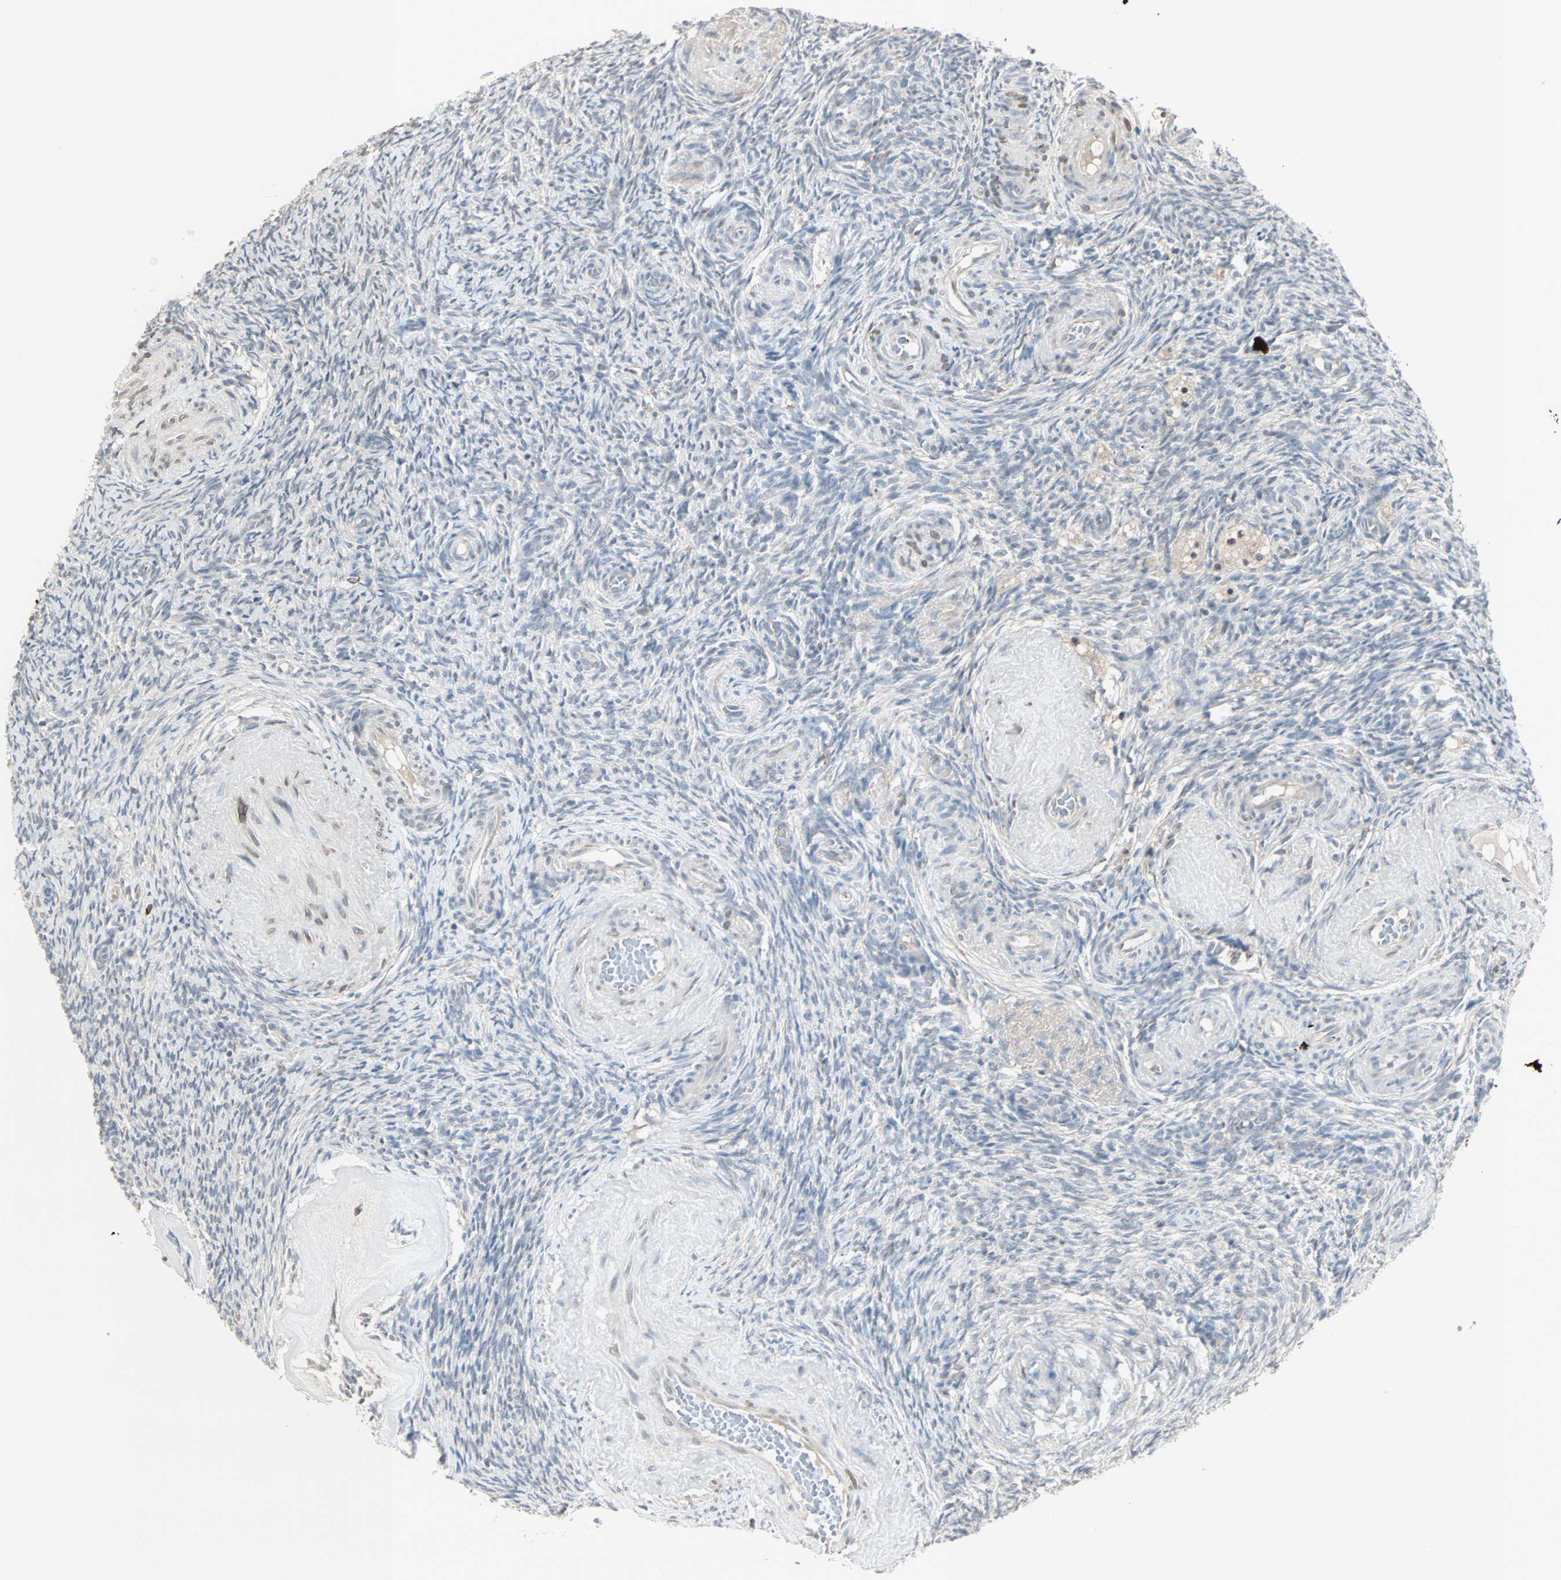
{"staining": {"intensity": "weak", "quantity": "25%-75%", "location": "cytoplasmic/membranous"}, "tissue": "ovary", "cell_type": "Ovarian stroma cells", "image_type": "normal", "snomed": [{"axis": "morphology", "description": "Normal tissue, NOS"}, {"axis": "topography", "description": "Ovary"}], "caption": "IHC histopathology image of unremarkable ovary: ovary stained using immunohistochemistry (IHC) demonstrates low levels of weak protein expression localized specifically in the cytoplasmic/membranous of ovarian stroma cells, appearing as a cytoplasmic/membranous brown color.", "gene": "KDM4A", "patient": {"sex": "female", "age": 60}}